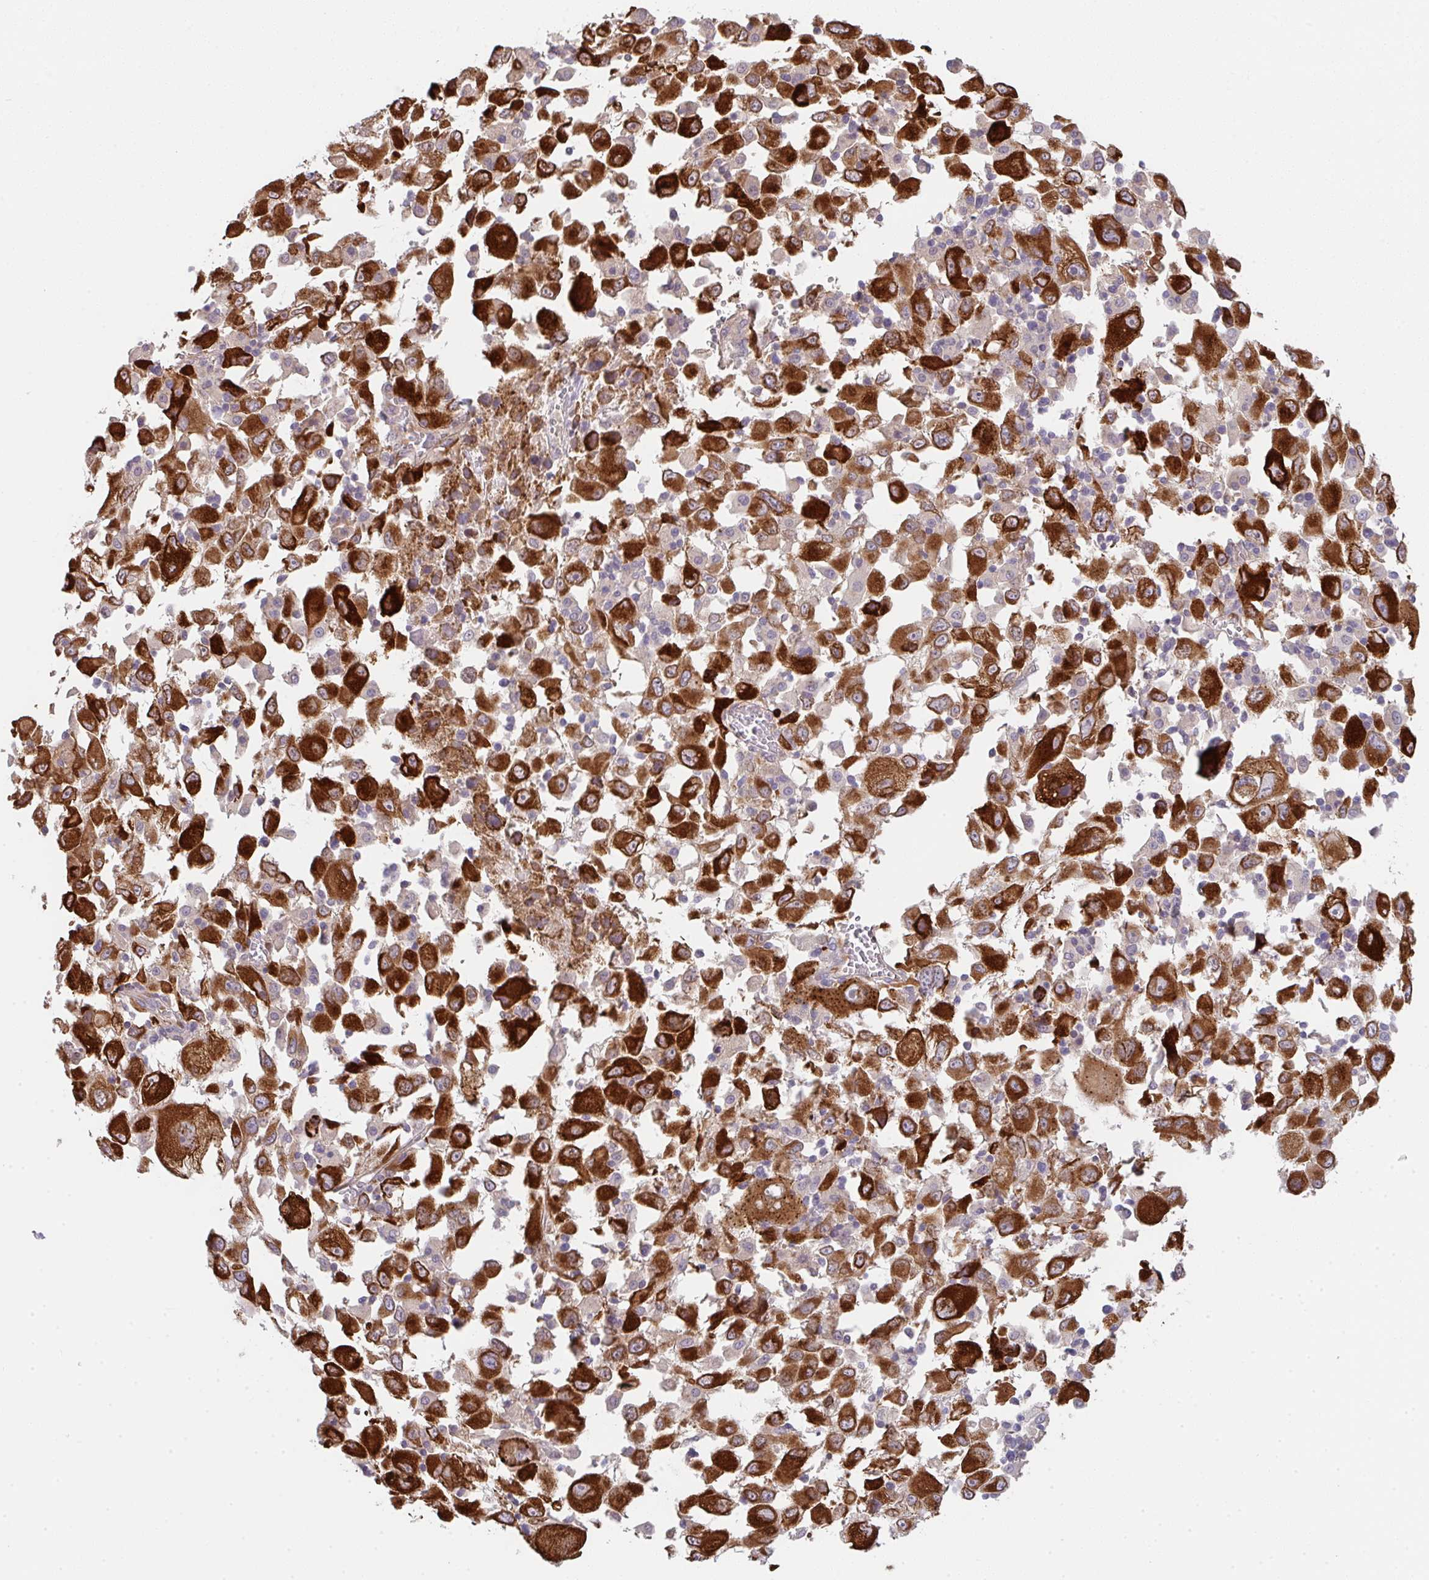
{"staining": {"intensity": "strong", "quantity": ">75%", "location": "cytoplasmic/membranous"}, "tissue": "melanoma", "cell_type": "Tumor cells", "image_type": "cancer", "snomed": [{"axis": "morphology", "description": "Malignant melanoma, Metastatic site"}, {"axis": "topography", "description": "Soft tissue"}], "caption": "Human malignant melanoma (metastatic site) stained with a brown dye demonstrates strong cytoplasmic/membranous positive positivity in approximately >75% of tumor cells.", "gene": "TSPAN31", "patient": {"sex": "male", "age": 50}}